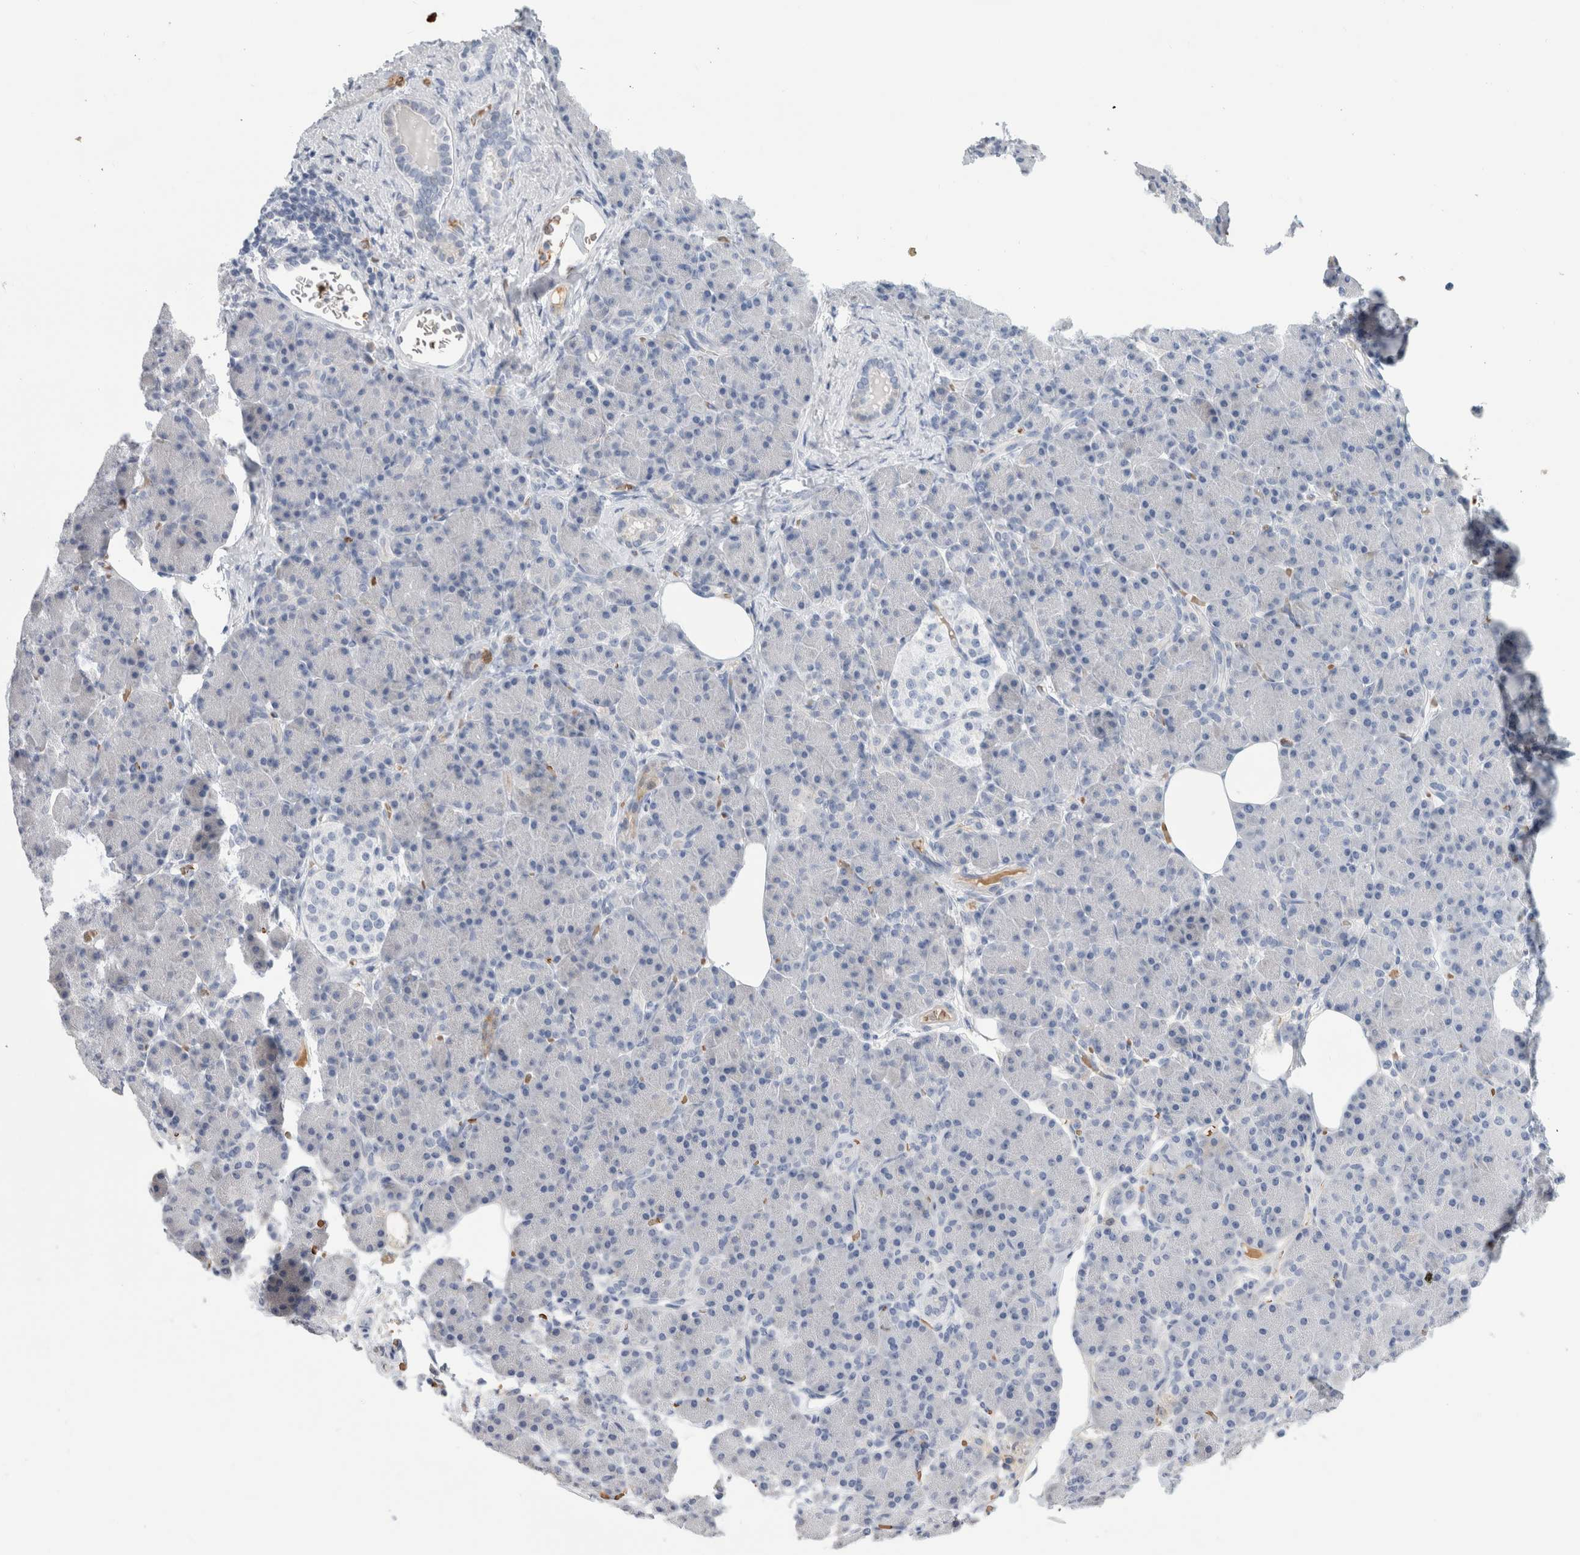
{"staining": {"intensity": "weak", "quantity": "<25%", "location": "cytoplasmic/membranous"}, "tissue": "pancreas", "cell_type": "Exocrine glandular cells", "image_type": "normal", "snomed": [{"axis": "morphology", "description": "Normal tissue, NOS"}, {"axis": "topography", "description": "Pancreas"}], "caption": "Pancreas stained for a protein using IHC exhibits no staining exocrine glandular cells.", "gene": "CA1", "patient": {"sex": "female", "age": 43}}